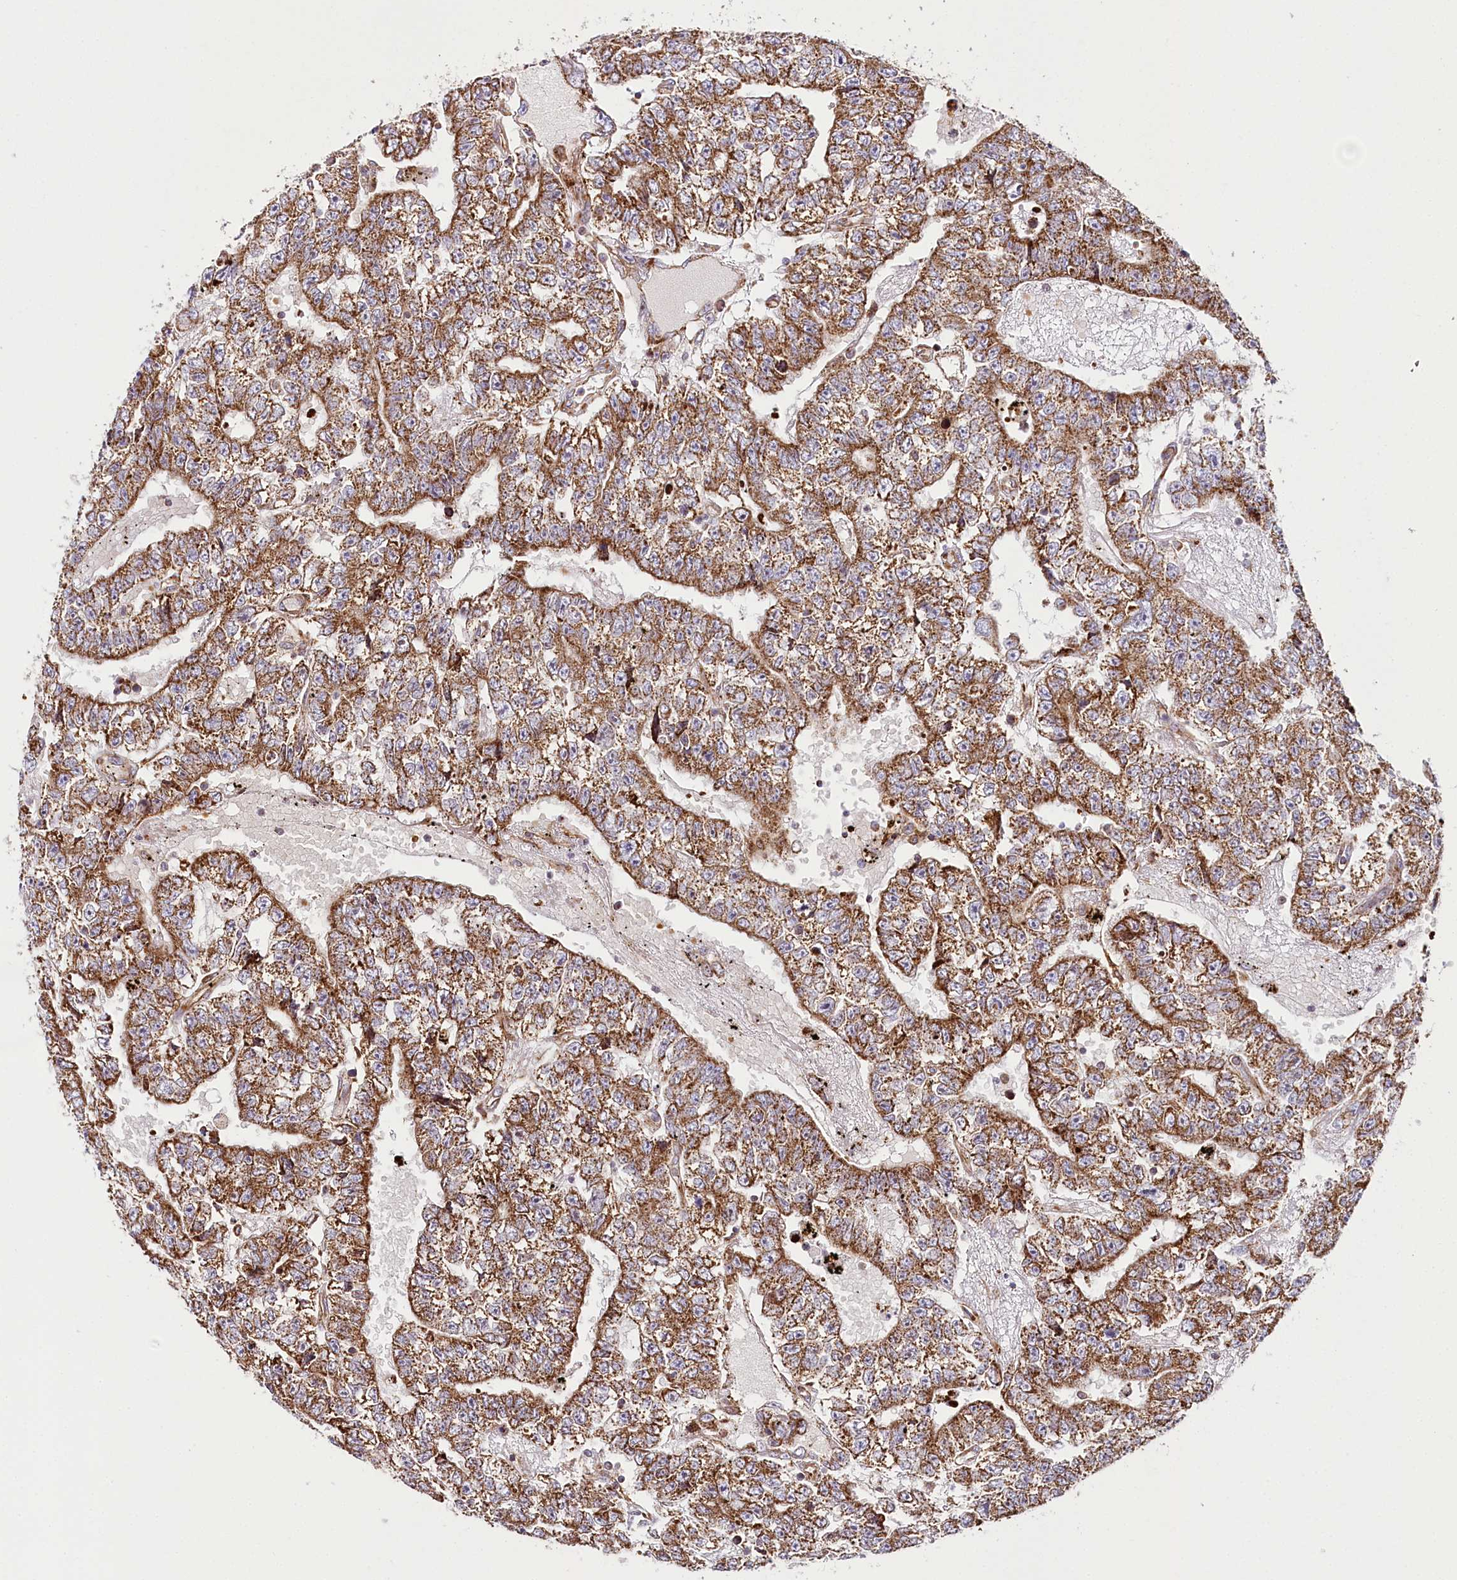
{"staining": {"intensity": "moderate", "quantity": ">75%", "location": "cytoplasmic/membranous"}, "tissue": "testis cancer", "cell_type": "Tumor cells", "image_type": "cancer", "snomed": [{"axis": "morphology", "description": "Carcinoma, Embryonal, NOS"}, {"axis": "topography", "description": "Testis"}], "caption": "Immunohistochemical staining of human testis cancer shows medium levels of moderate cytoplasmic/membranous expression in about >75% of tumor cells. (DAB IHC with brightfield microscopy, high magnification).", "gene": "THUMPD3", "patient": {"sex": "male", "age": 25}}